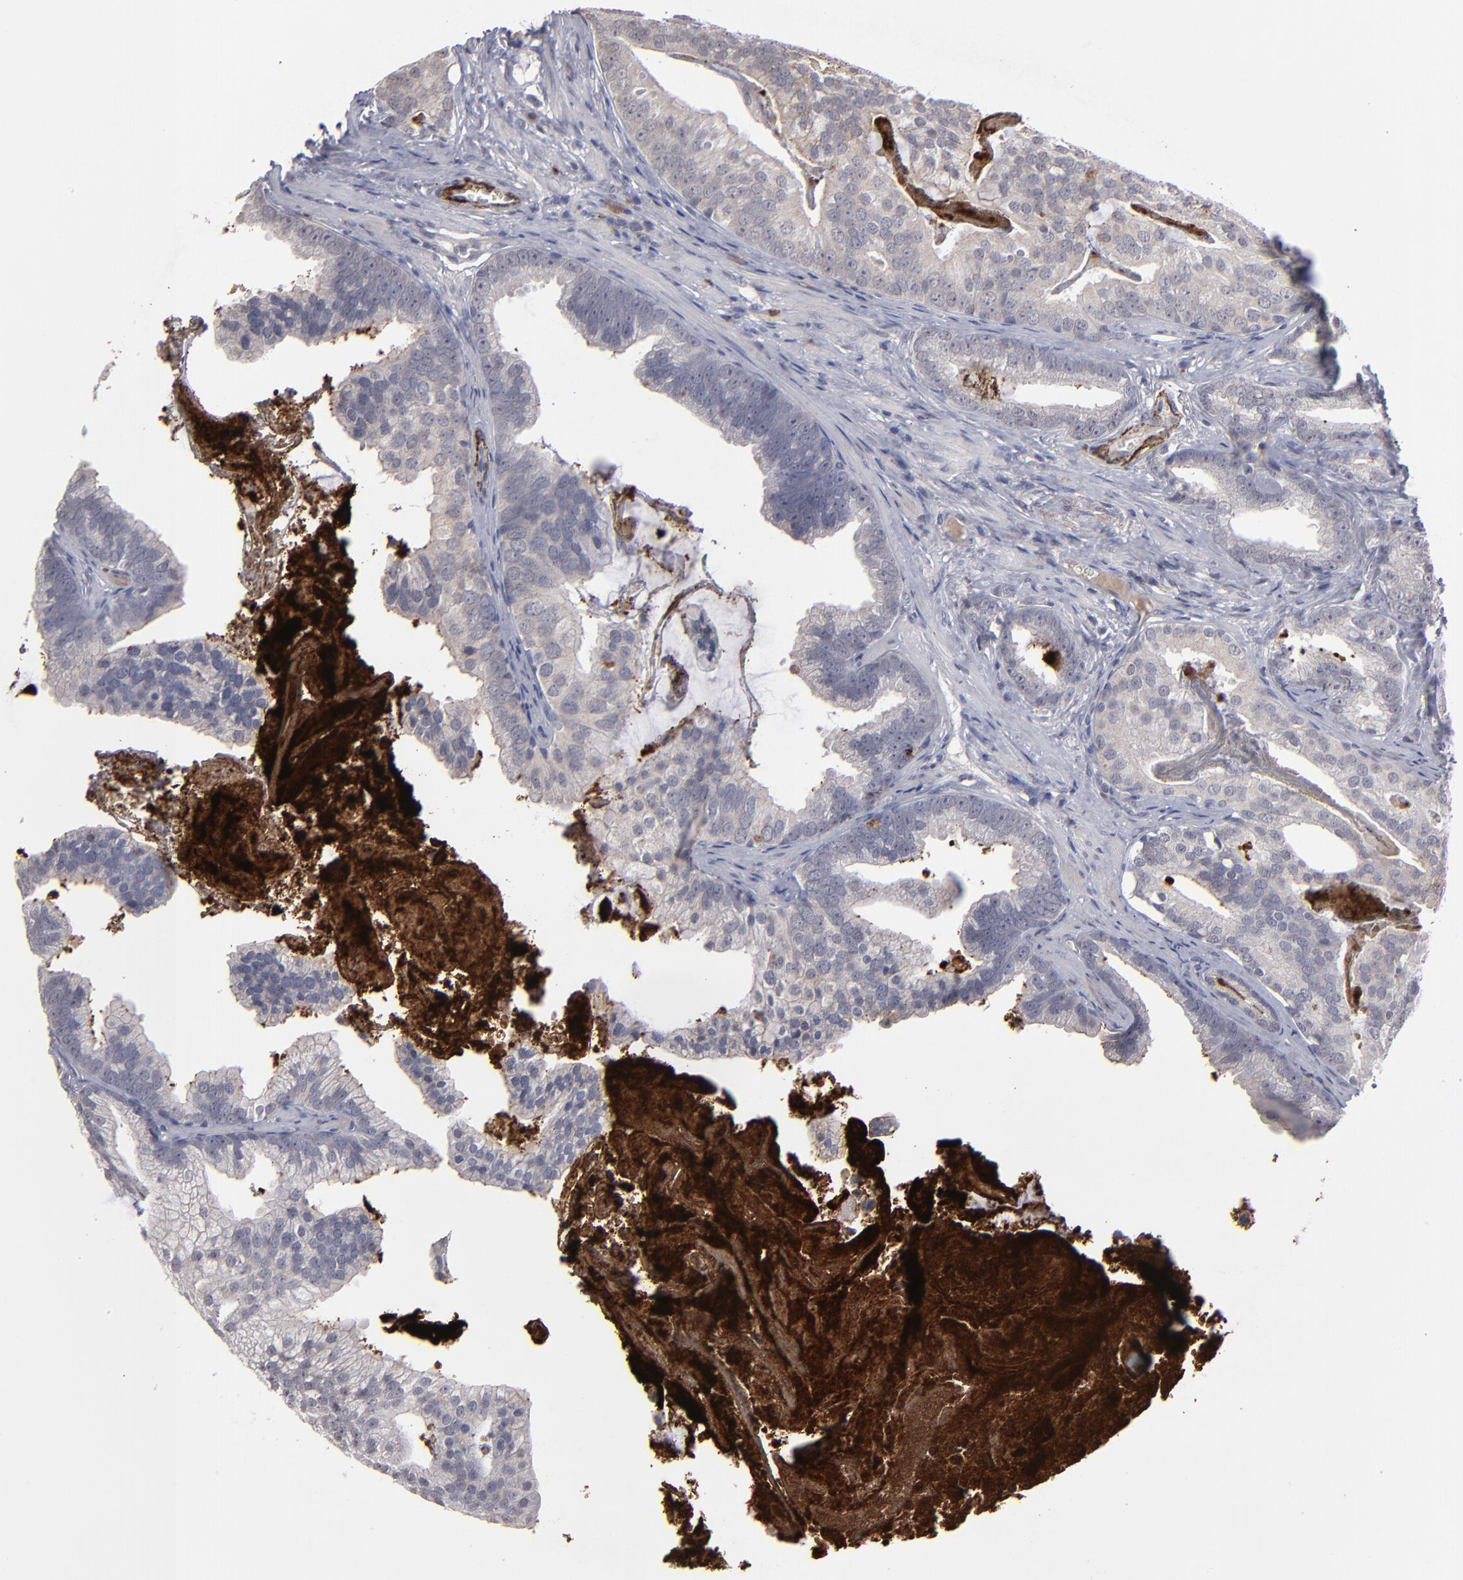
{"staining": {"intensity": "negative", "quantity": "none", "location": "none"}, "tissue": "prostate cancer", "cell_type": "Tumor cells", "image_type": "cancer", "snomed": [{"axis": "morphology", "description": "Adenocarcinoma, Low grade"}, {"axis": "topography", "description": "Prostate"}], "caption": "Prostate cancer (low-grade adenocarcinoma) was stained to show a protein in brown. There is no significant positivity in tumor cells.", "gene": "GPM6B", "patient": {"sex": "male", "age": 58}}